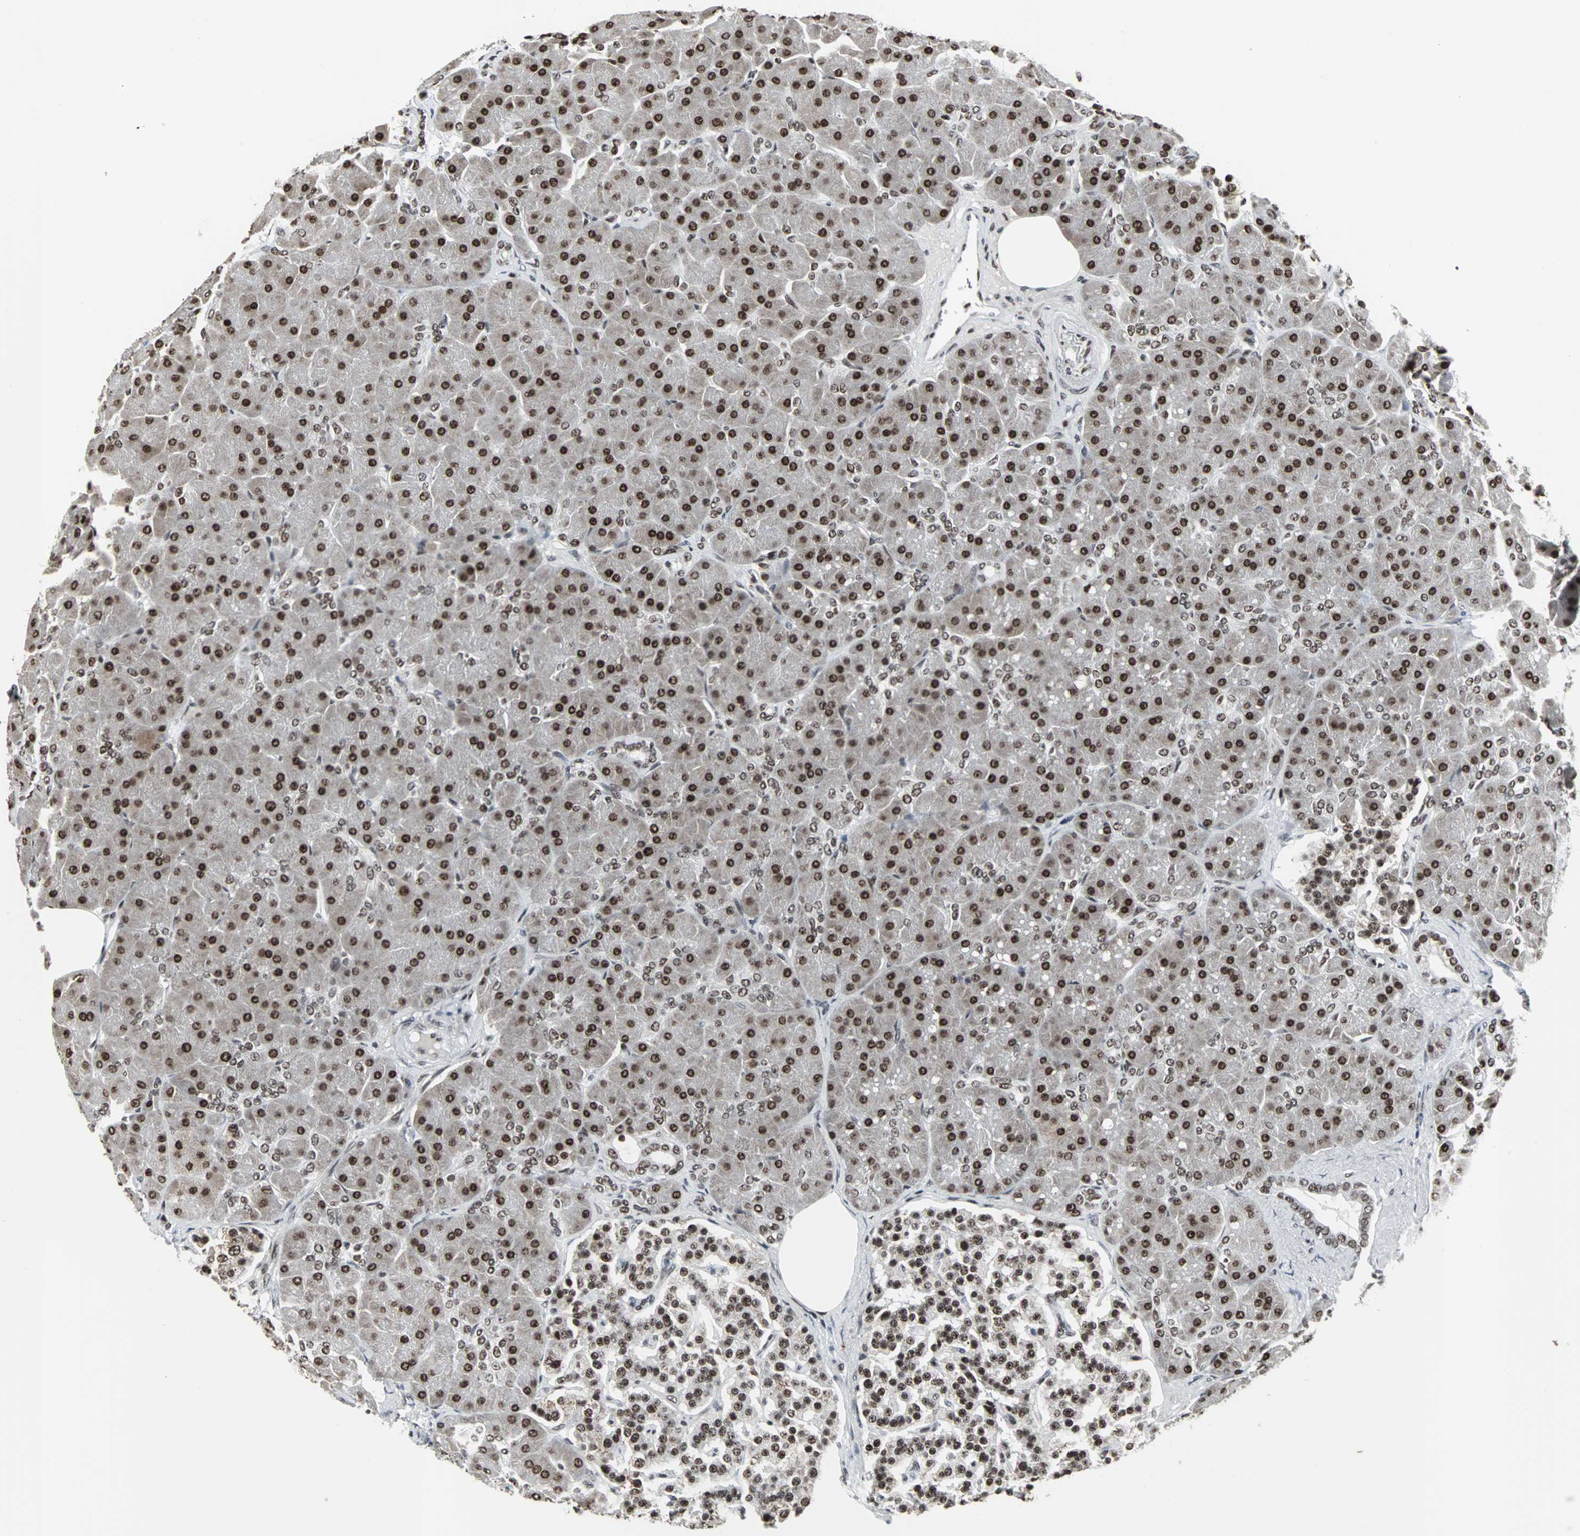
{"staining": {"intensity": "strong", "quantity": ">75%", "location": "nuclear"}, "tissue": "pancreas", "cell_type": "Exocrine glandular cells", "image_type": "normal", "snomed": [{"axis": "morphology", "description": "Normal tissue, NOS"}, {"axis": "topography", "description": "Pancreas"}], "caption": "Protein expression analysis of unremarkable pancreas reveals strong nuclear positivity in approximately >75% of exocrine glandular cells.", "gene": "PNKP", "patient": {"sex": "male", "age": 66}}